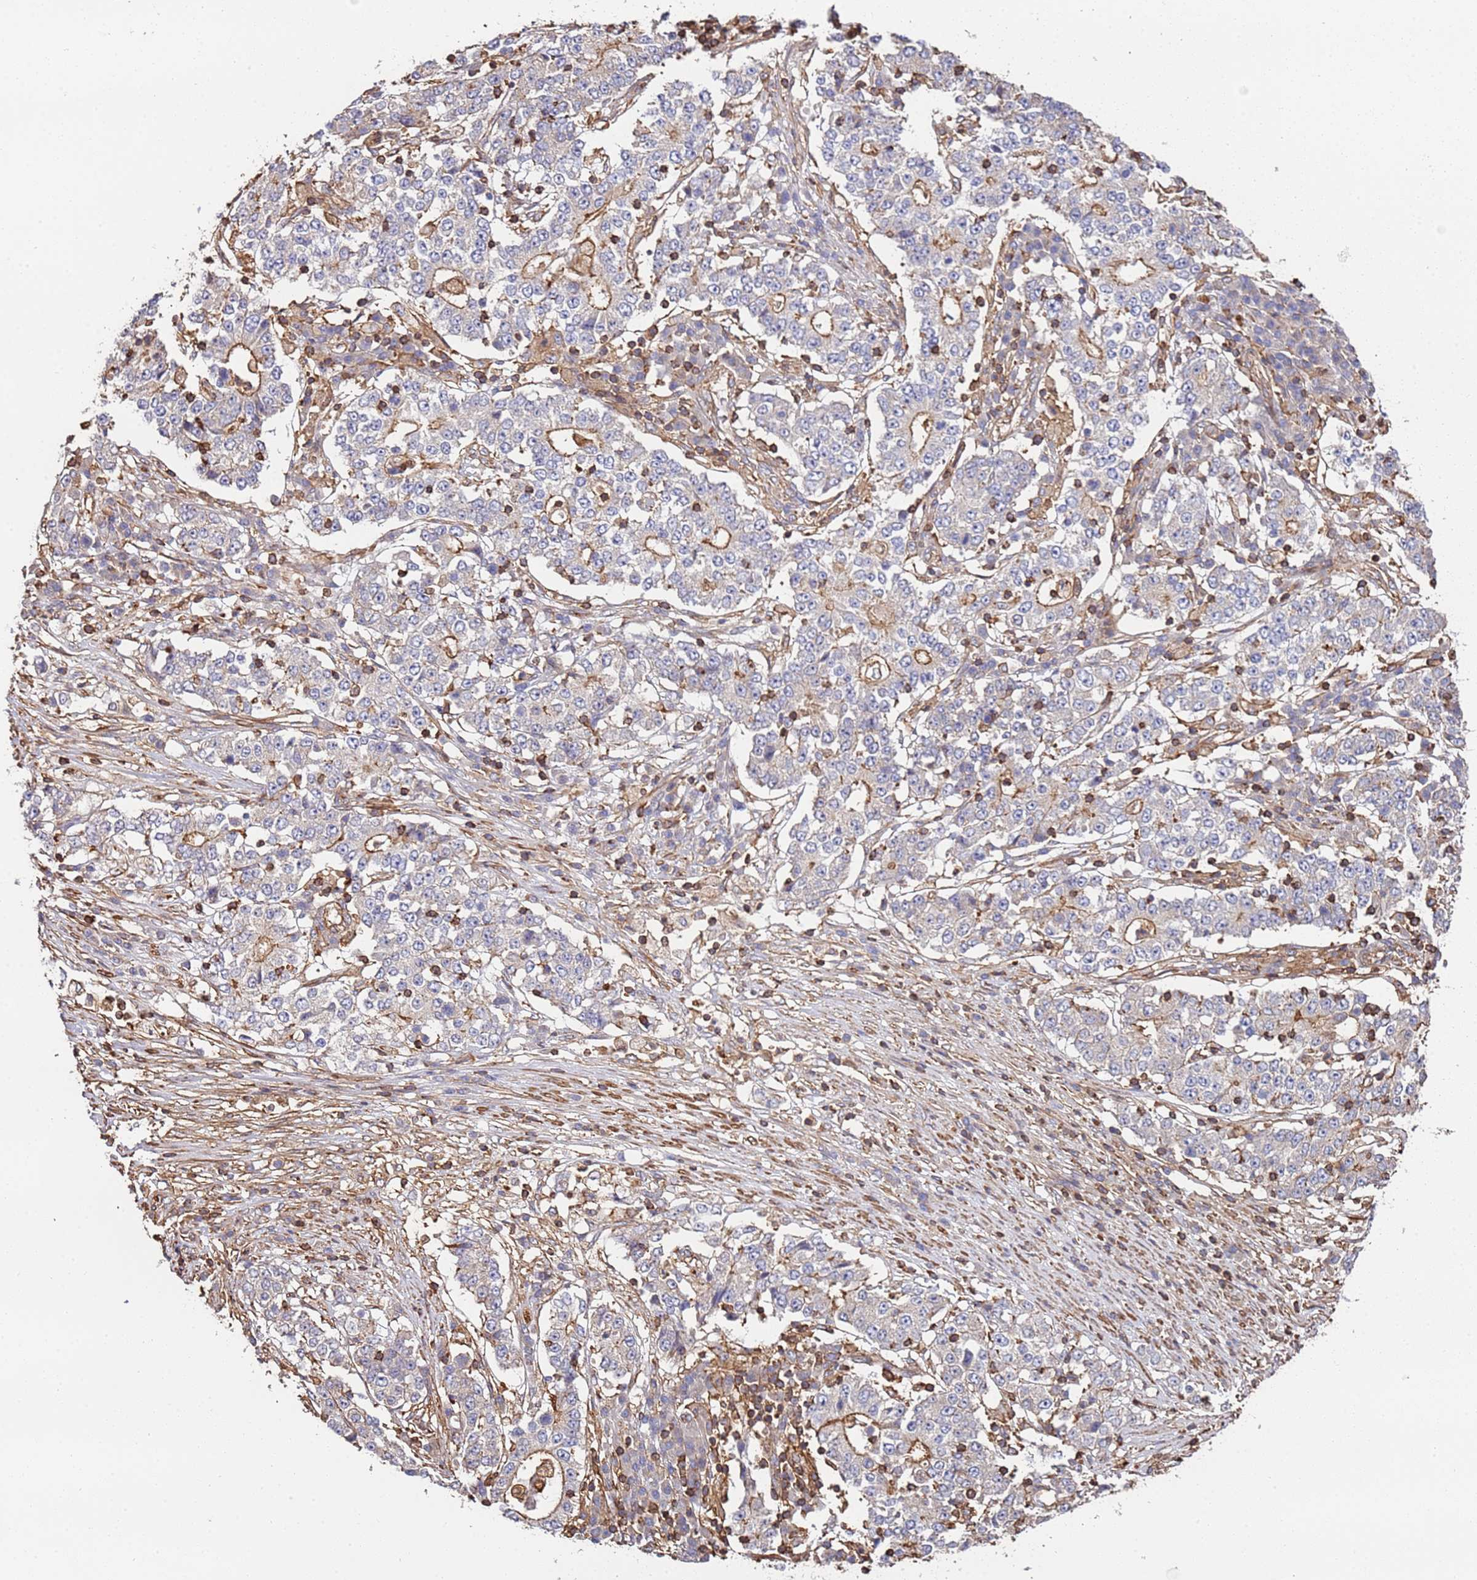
{"staining": {"intensity": "moderate", "quantity": "<25%", "location": "cytoplasmic/membranous"}, "tissue": "stomach cancer", "cell_type": "Tumor cells", "image_type": "cancer", "snomed": [{"axis": "morphology", "description": "Adenocarcinoma, NOS"}, {"axis": "topography", "description": "Stomach"}], "caption": "Immunohistochemistry (IHC) of human stomach adenocarcinoma shows low levels of moderate cytoplasmic/membranous positivity in approximately <25% of tumor cells. Immunohistochemistry (IHC) stains the protein in brown and the nuclei are stained blue.", "gene": "CYP2U1", "patient": {"sex": "male", "age": 59}}